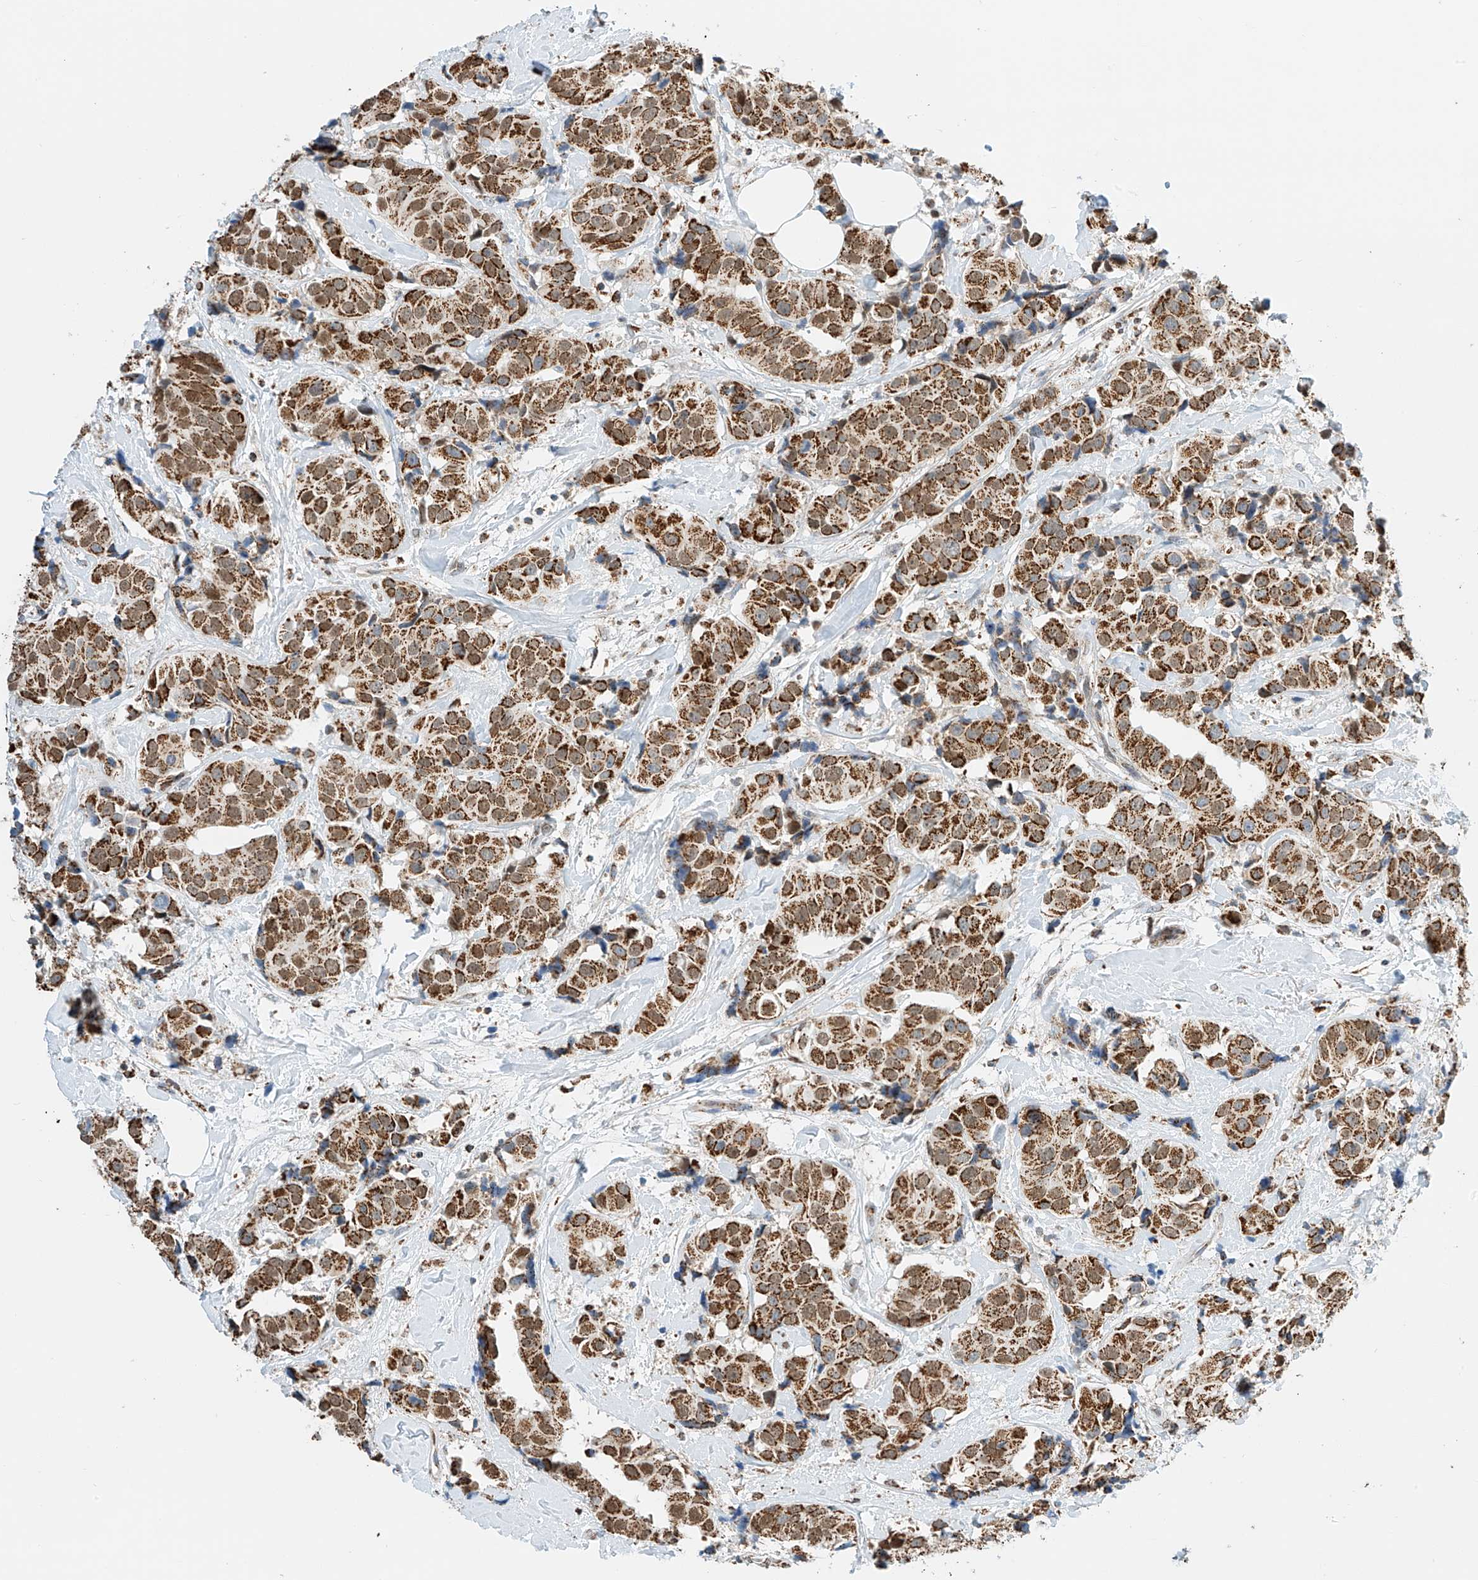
{"staining": {"intensity": "moderate", "quantity": ">75%", "location": "cytoplasmic/membranous"}, "tissue": "breast cancer", "cell_type": "Tumor cells", "image_type": "cancer", "snomed": [{"axis": "morphology", "description": "Normal tissue, NOS"}, {"axis": "morphology", "description": "Duct carcinoma"}, {"axis": "topography", "description": "Breast"}], "caption": "A micrograph showing moderate cytoplasmic/membranous expression in approximately >75% of tumor cells in breast cancer, as visualized by brown immunohistochemical staining.", "gene": "PPA2", "patient": {"sex": "female", "age": 39}}